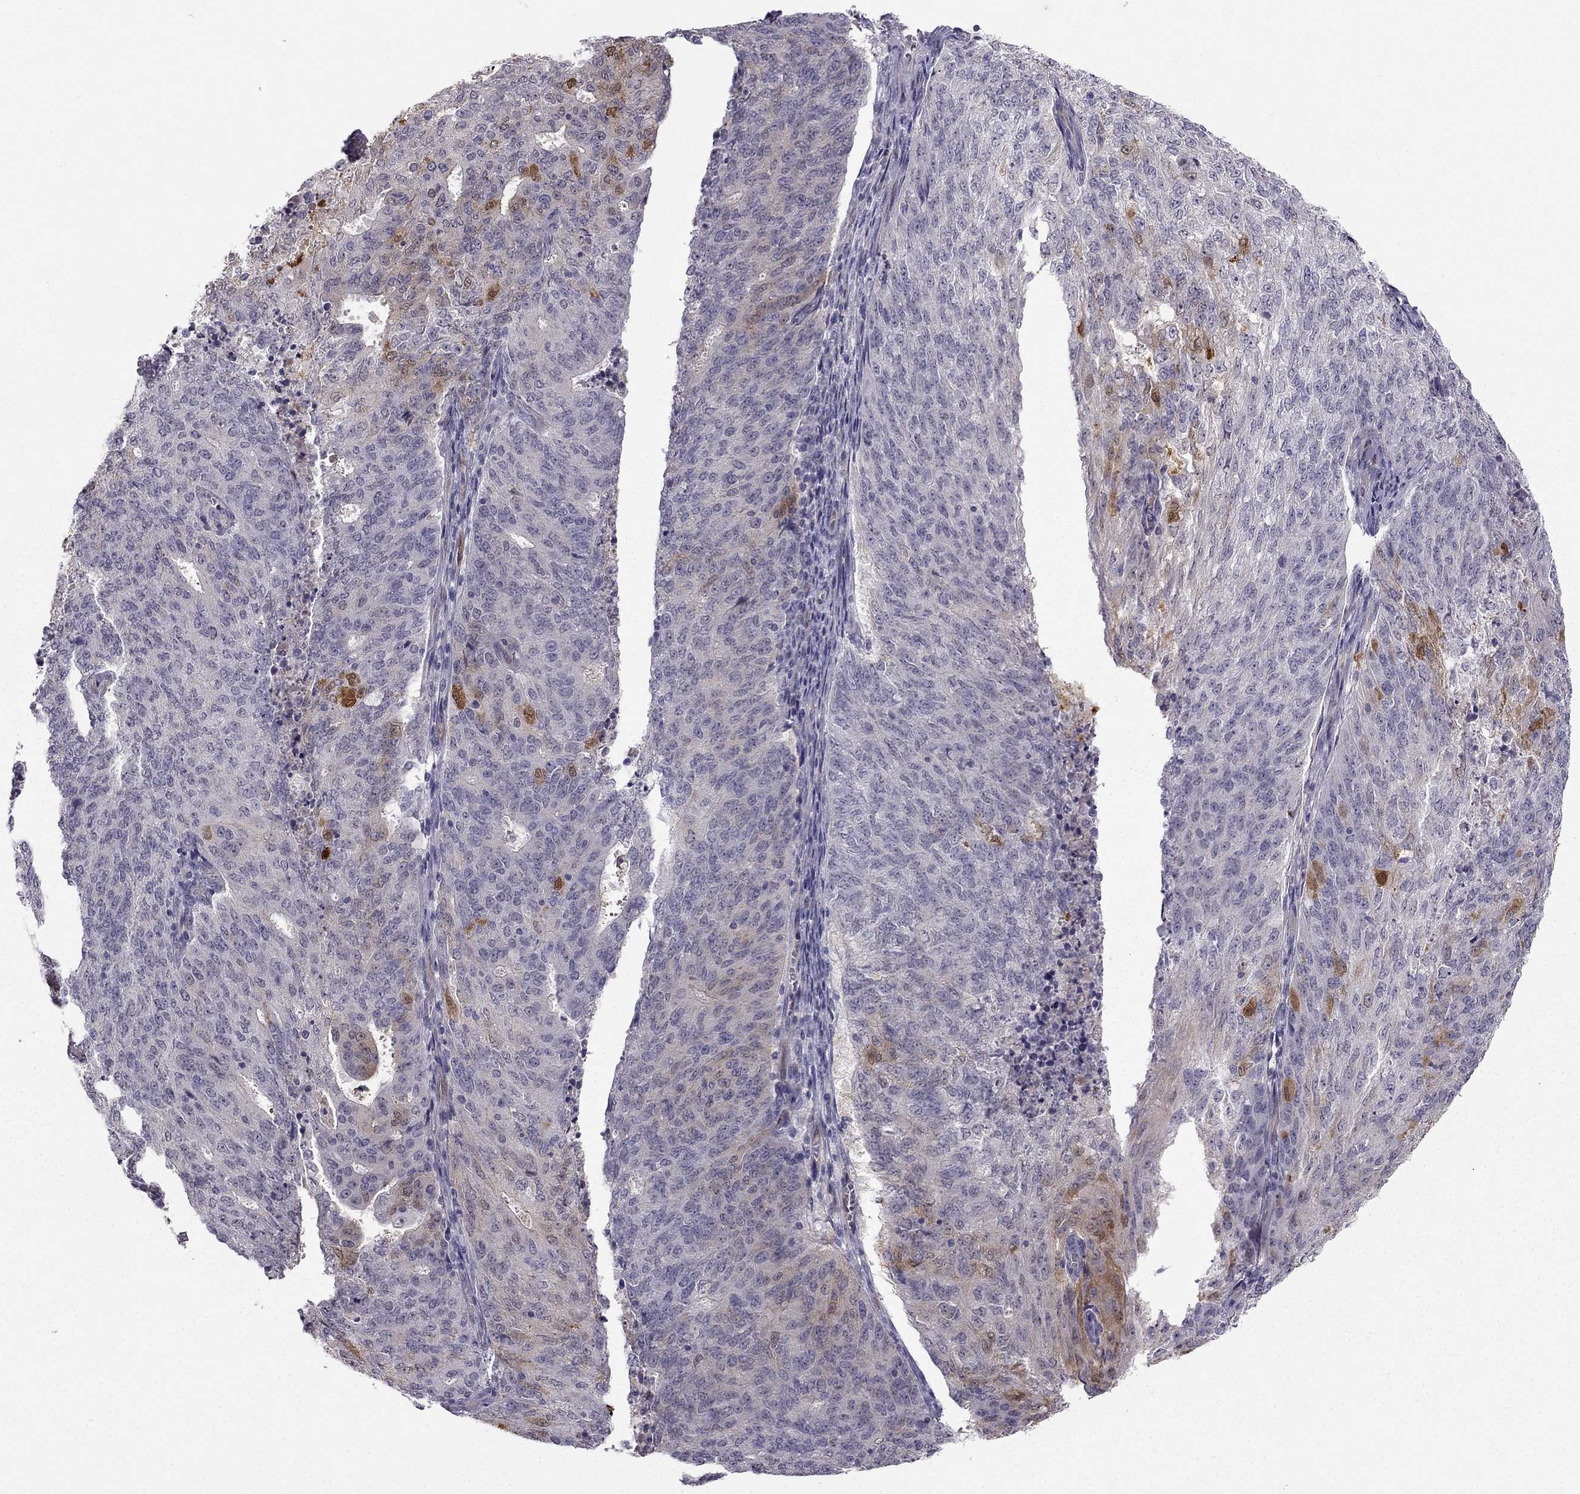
{"staining": {"intensity": "weak", "quantity": "<25%", "location": "cytoplasmic/membranous"}, "tissue": "endometrial cancer", "cell_type": "Tumor cells", "image_type": "cancer", "snomed": [{"axis": "morphology", "description": "Adenocarcinoma, NOS"}, {"axis": "topography", "description": "Endometrium"}], "caption": "Tumor cells are negative for brown protein staining in endometrial cancer (adenocarcinoma).", "gene": "NQO1", "patient": {"sex": "female", "age": 82}}